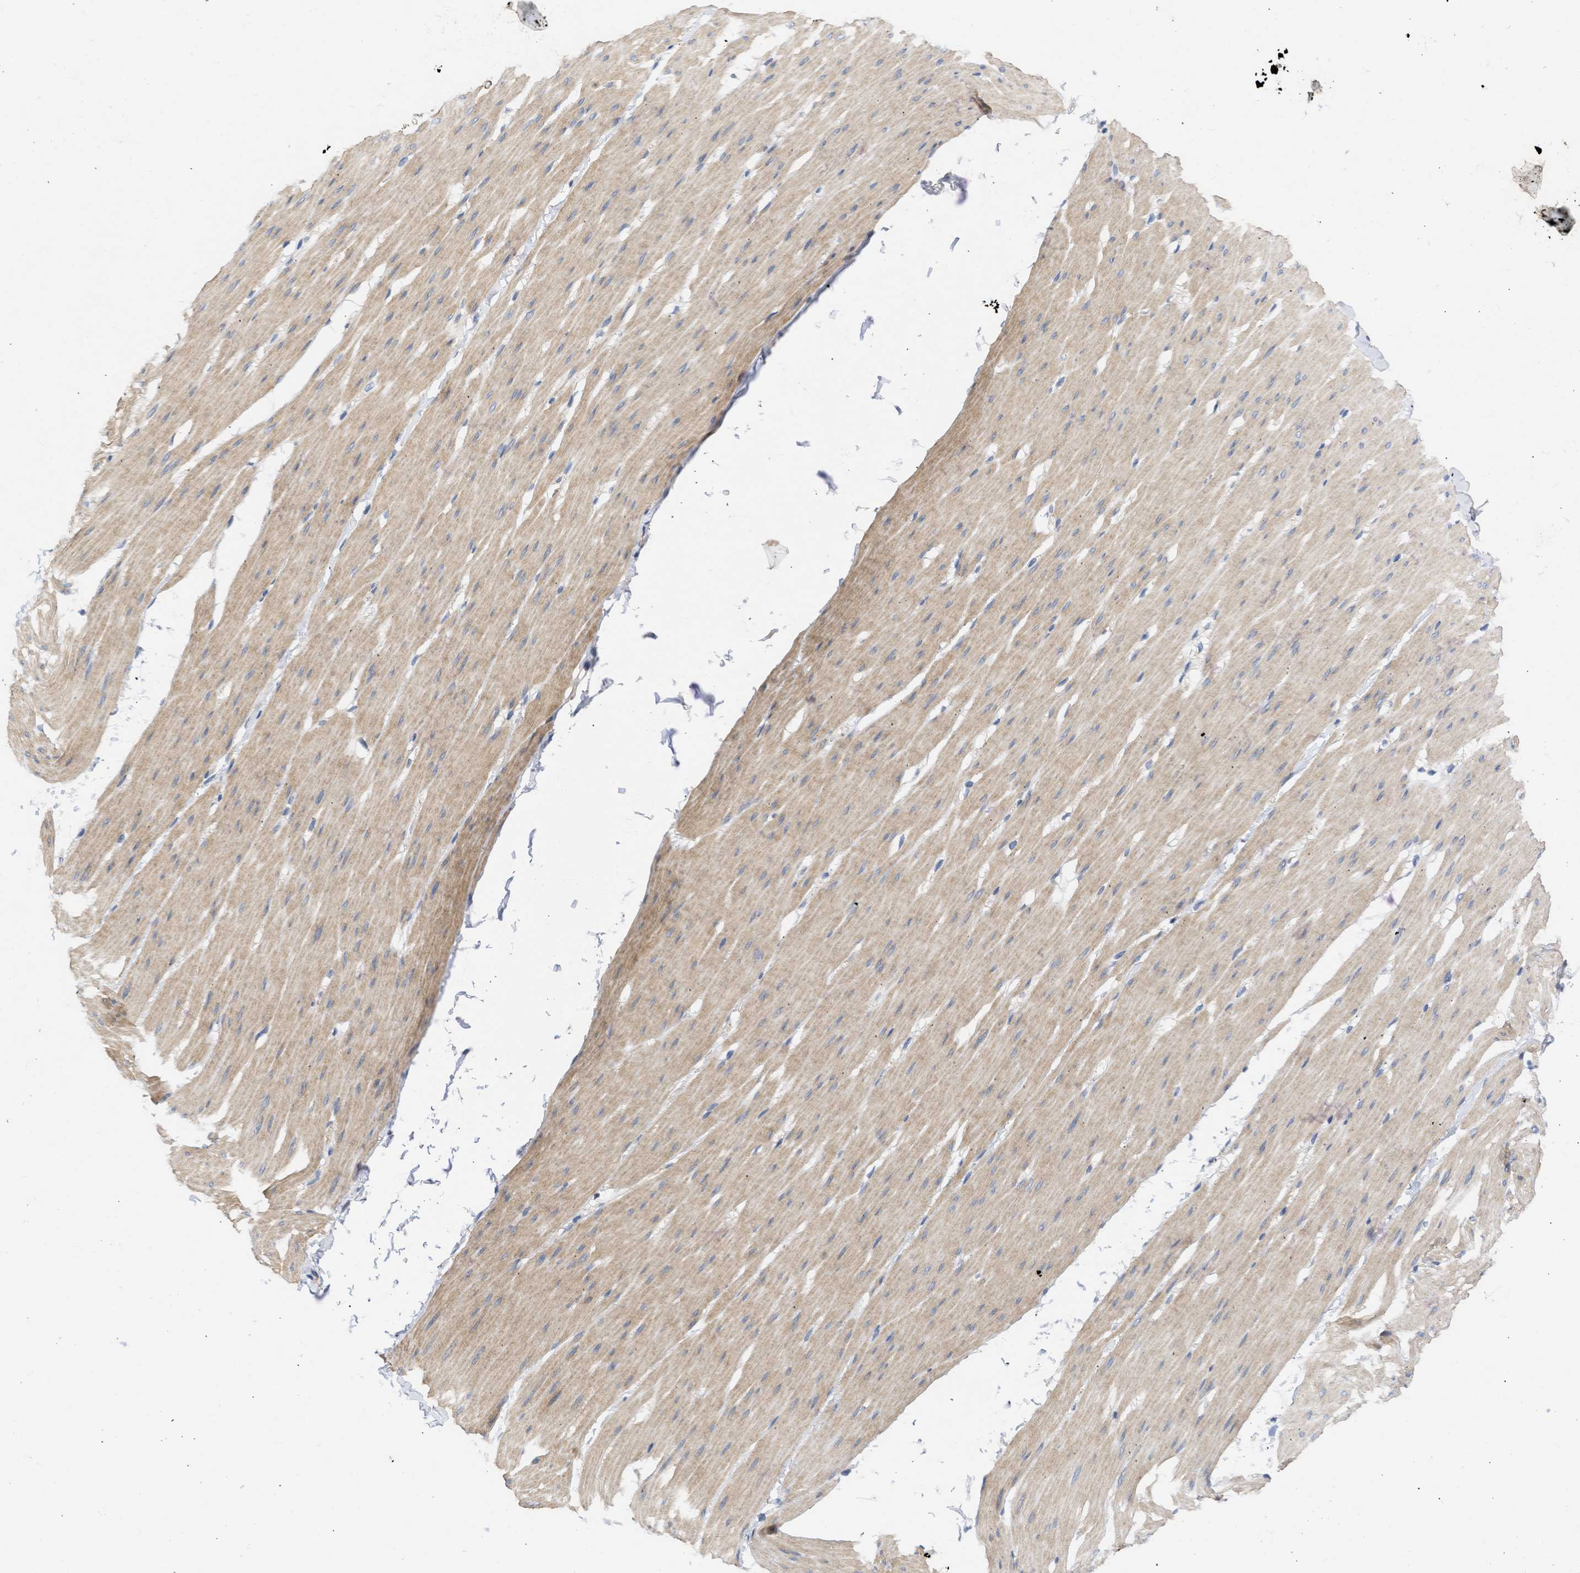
{"staining": {"intensity": "weak", "quantity": "25%-75%", "location": "cytoplasmic/membranous"}, "tissue": "smooth muscle", "cell_type": "Smooth muscle cells", "image_type": "normal", "snomed": [{"axis": "morphology", "description": "Normal tissue, NOS"}, {"axis": "topography", "description": "Smooth muscle"}, {"axis": "topography", "description": "Colon"}], "caption": "Protein expression analysis of normal human smooth muscle reveals weak cytoplasmic/membranous expression in approximately 25%-75% of smooth muscle cells.", "gene": "ARHGEF4", "patient": {"sex": "male", "age": 67}}